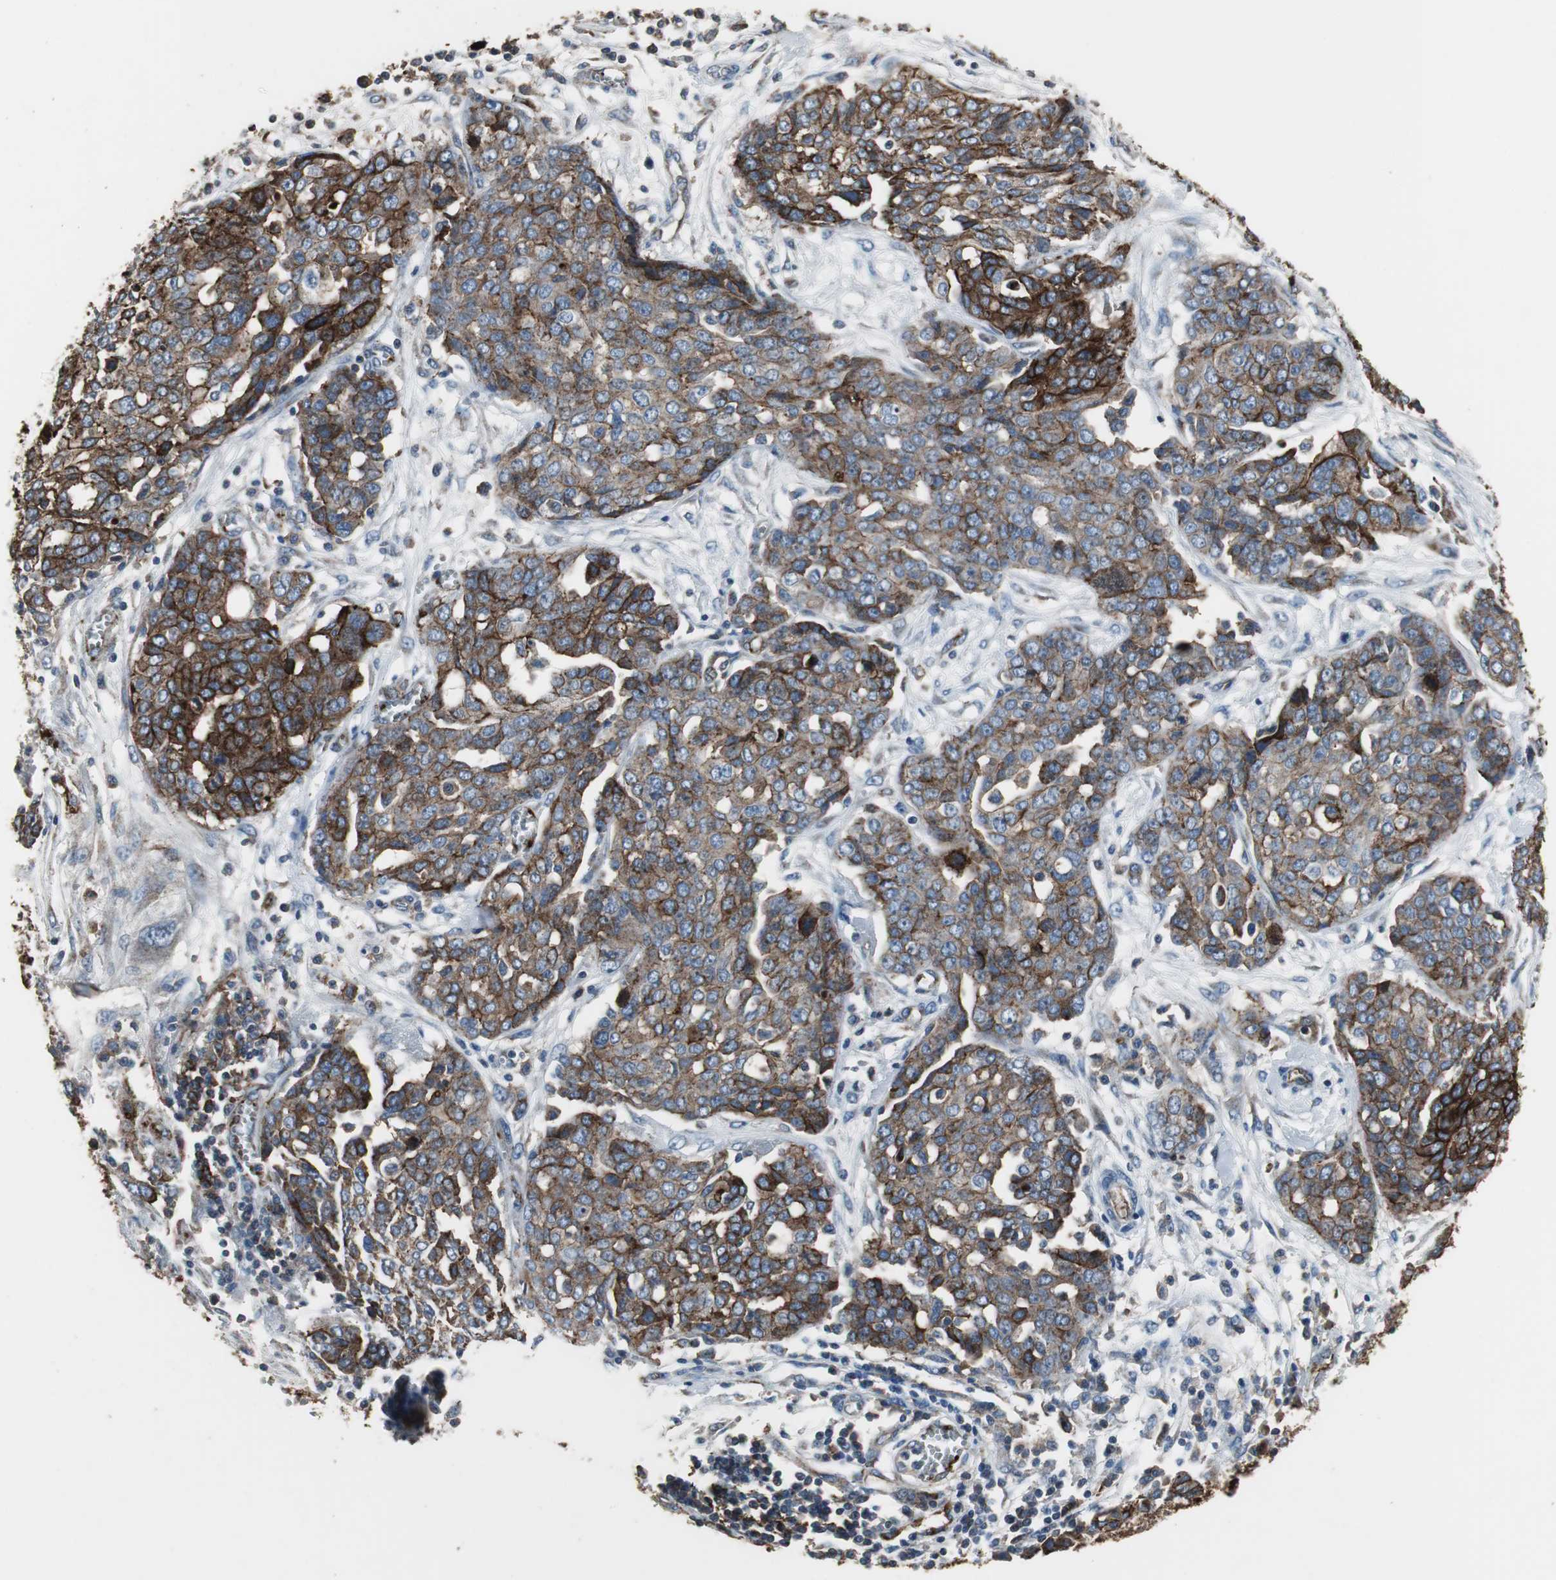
{"staining": {"intensity": "moderate", "quantity": ">75%", "location": "cytoplasmic/membranous"}, "tissue": "ovarian cancer", "cell_type": "Tumor cells", "image_type": "cancer", "snomed": [{"axis": "morphology", "description": "Cystadenocarcinoma, serous, NOS"}, {"axis": "topography", "description": "Soft tissue"}, {"axis": "topography", "description": "Ovary"}], "caption": "A micrograph showing moderate cytoplasmic/membranous staining in approximately >75% of tumor cells in ovarian serous cystadenocarcinoma, as visualized by brown immunohistochemical staining.", "gene": "F11R", "patient": {"sex": "female", "age": 57}}